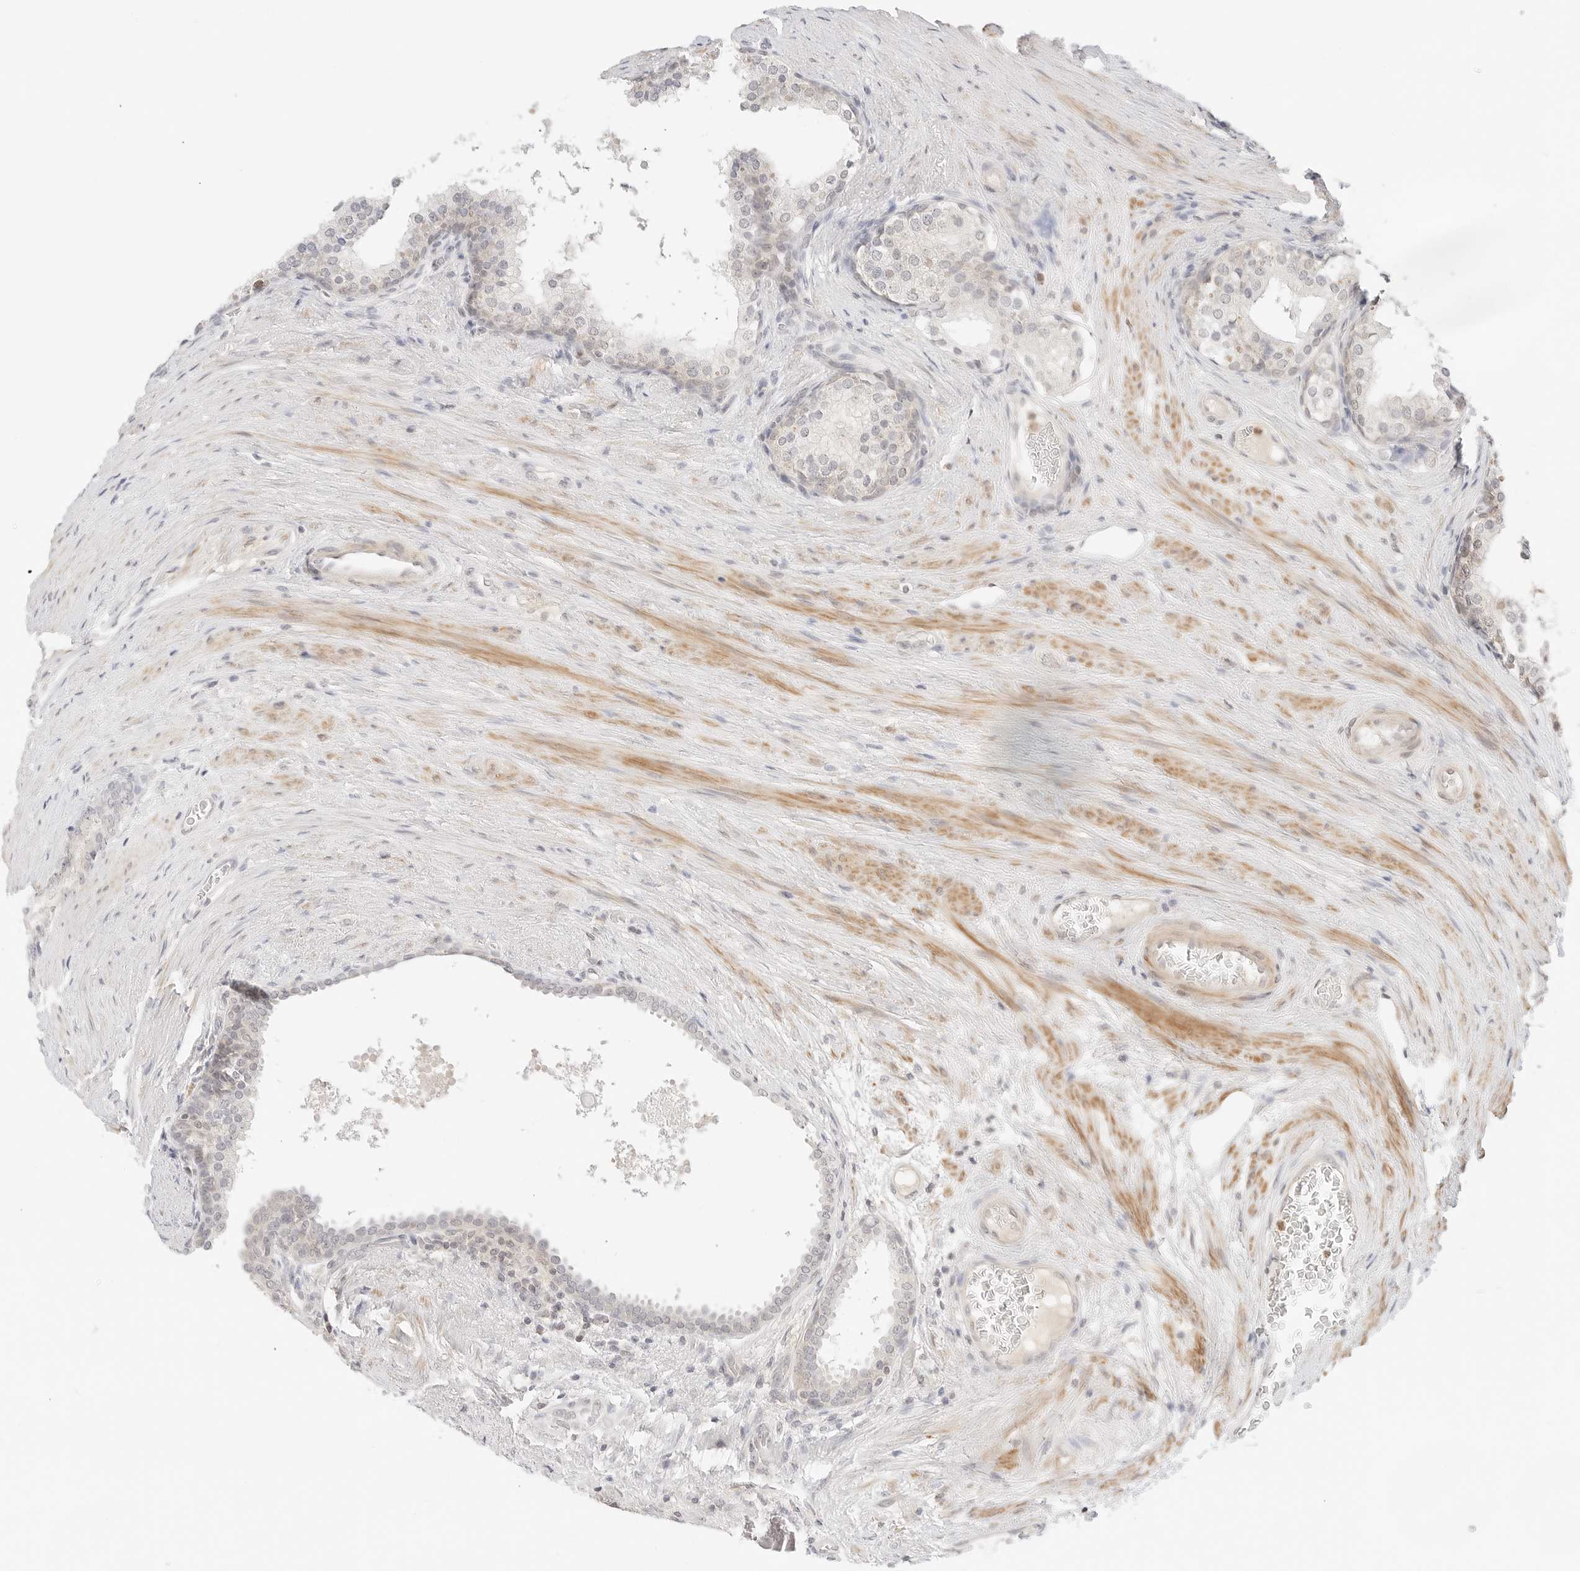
{"staining": {"intensity": "negative", "quantity": "none", "location": "none"}, "tissue": "prostate cancer", "cell_type": "Tumor cells", "image_type": "cancer", "snomed": [{"axis": "morphology", "description": "Adenocarcinoma, High grade"}, {"axis": "topography", "description": "Prostate"}], "caption": "This is an IHC micrograph of human adenocarcinoma (high-grade) (prostate). There is no positivity in tumor cells.", "gene": "GNAS", "patient": {"sex": "male", "age": 56}}